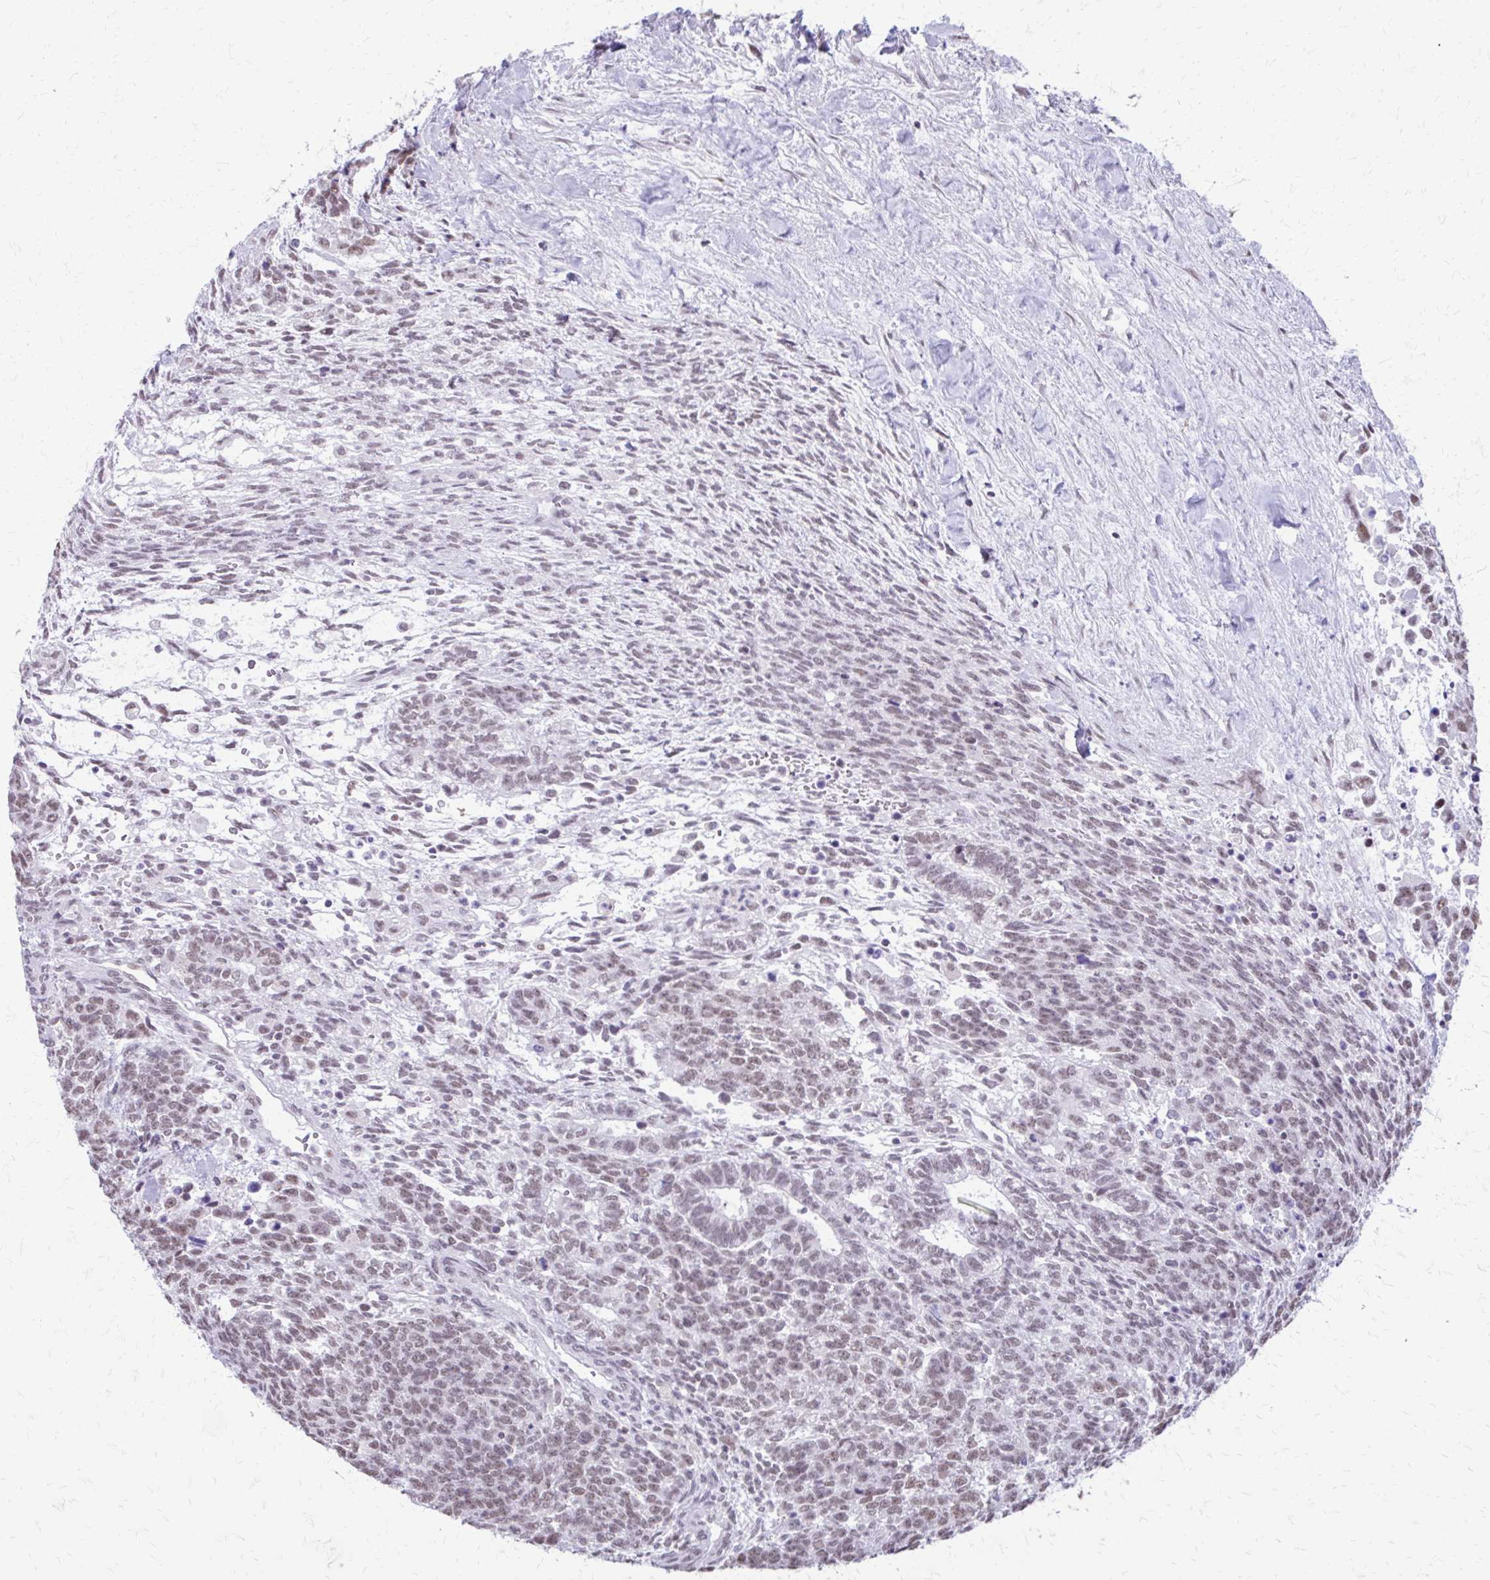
{"staining": {"intensity": "weak", "quantity": ">75%", "location": "nuclear"}, "tissue": "testis cancer", "cell_type": "Tumor cells", "image_type": "cancer", "snomed": [{"axis": "morphology", "description": "Carcinoma, Embryonal, NOS"}, {"axis": "topography", "description": "Testis"}], "caption": "Testis cancer stained with a brown dye displays weak nuclear positive expression in about >75% of tumor cells.", "gene": "SS18", "patient": {"sex": "male", "age": 23}}